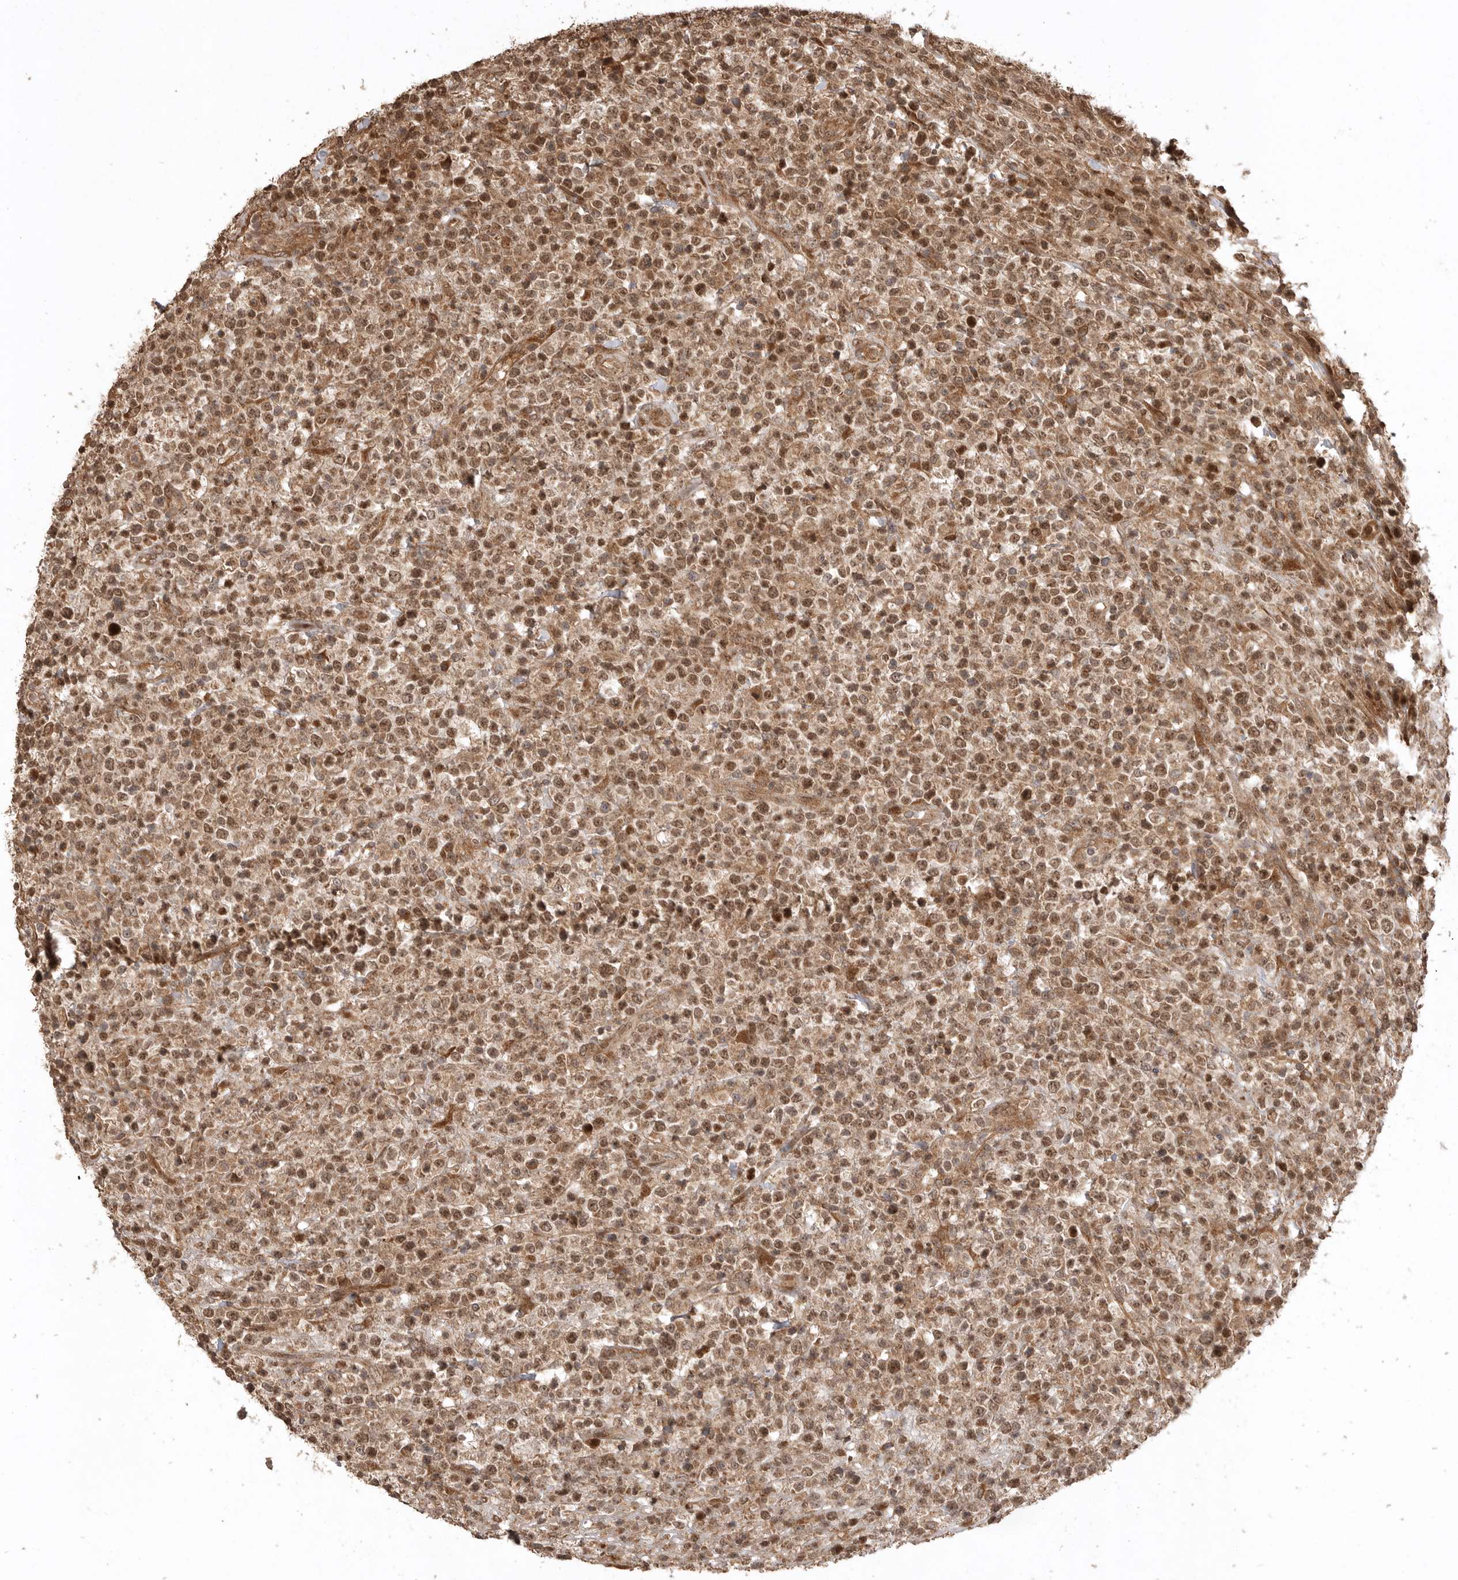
{"staining": {"intensity": "moderate", "quantity": ">75%", "location": "nuclear"}, "tissue": "lymphoma", "cell_type": "Tumor cells", "image_type": "cancer", "snomed": [{"axis": "morphology", "description": "Malignant lymphoma, non-Hodgkin's type, High grade"}, {"axis": "topography", "description": "Colon"}], "caption": "The image exhibits a brown stain indicating the presence of a protein in the nuclear of tumor cells in lymphoma.", "gene": "BOC", "patient": {"sex": "female", "age": 53}}